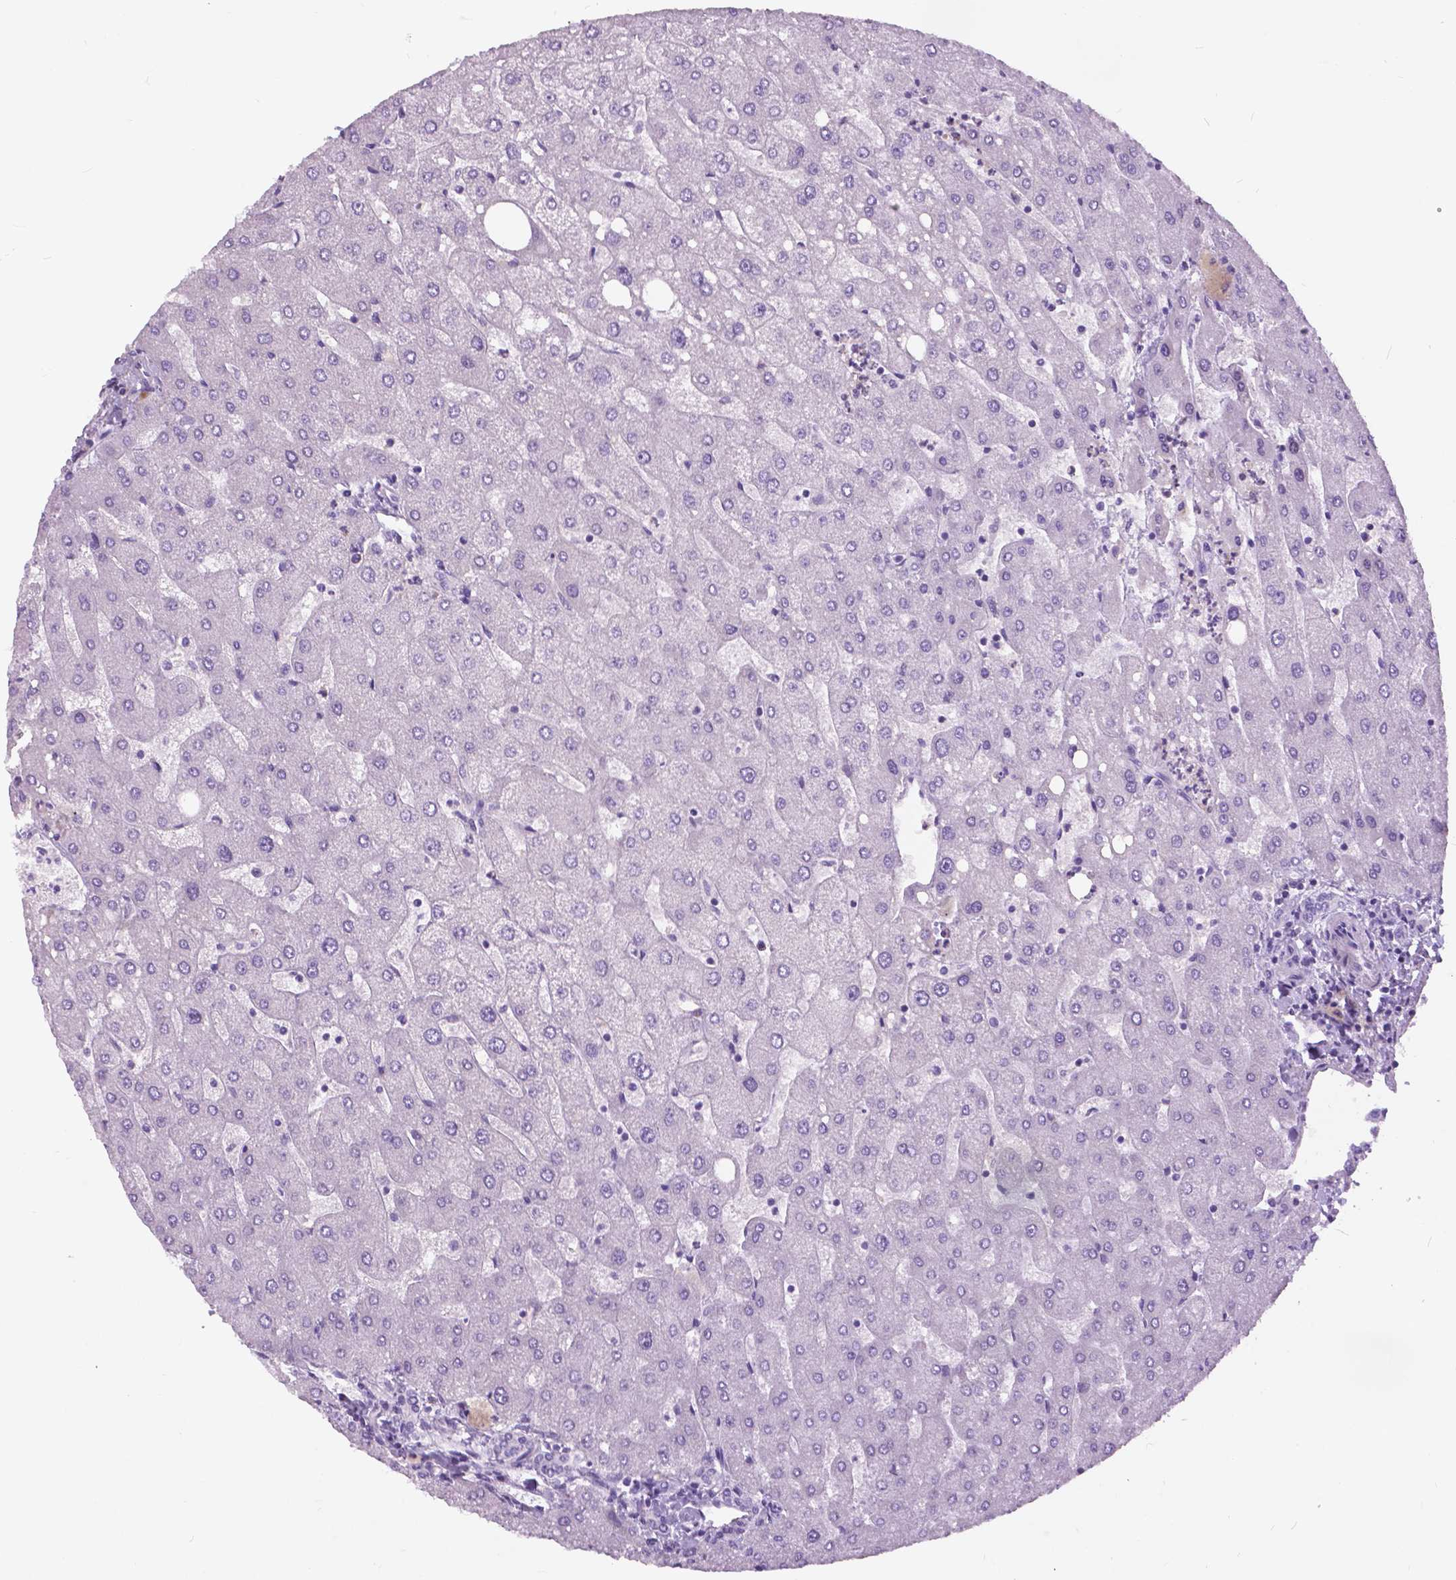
{"staining": {"intensity": "negative", "quantity": "none", "location": "none"}, "tissue": "liver", "cell_type": "Cholangiocytes", "image_type": "normal", "snomed": [{"axis": "morphology", "description": "Normal tissue, NOS"}, {"axis": "topography", "description": "Liver"}], "caption": "Liver was stained to show a protein in brown. There is no significant expression in cholangiocytes. Nuclei are stained in blue.", "gene": "TP53TG5", "patient": {"sex": "male", "age": 67}}